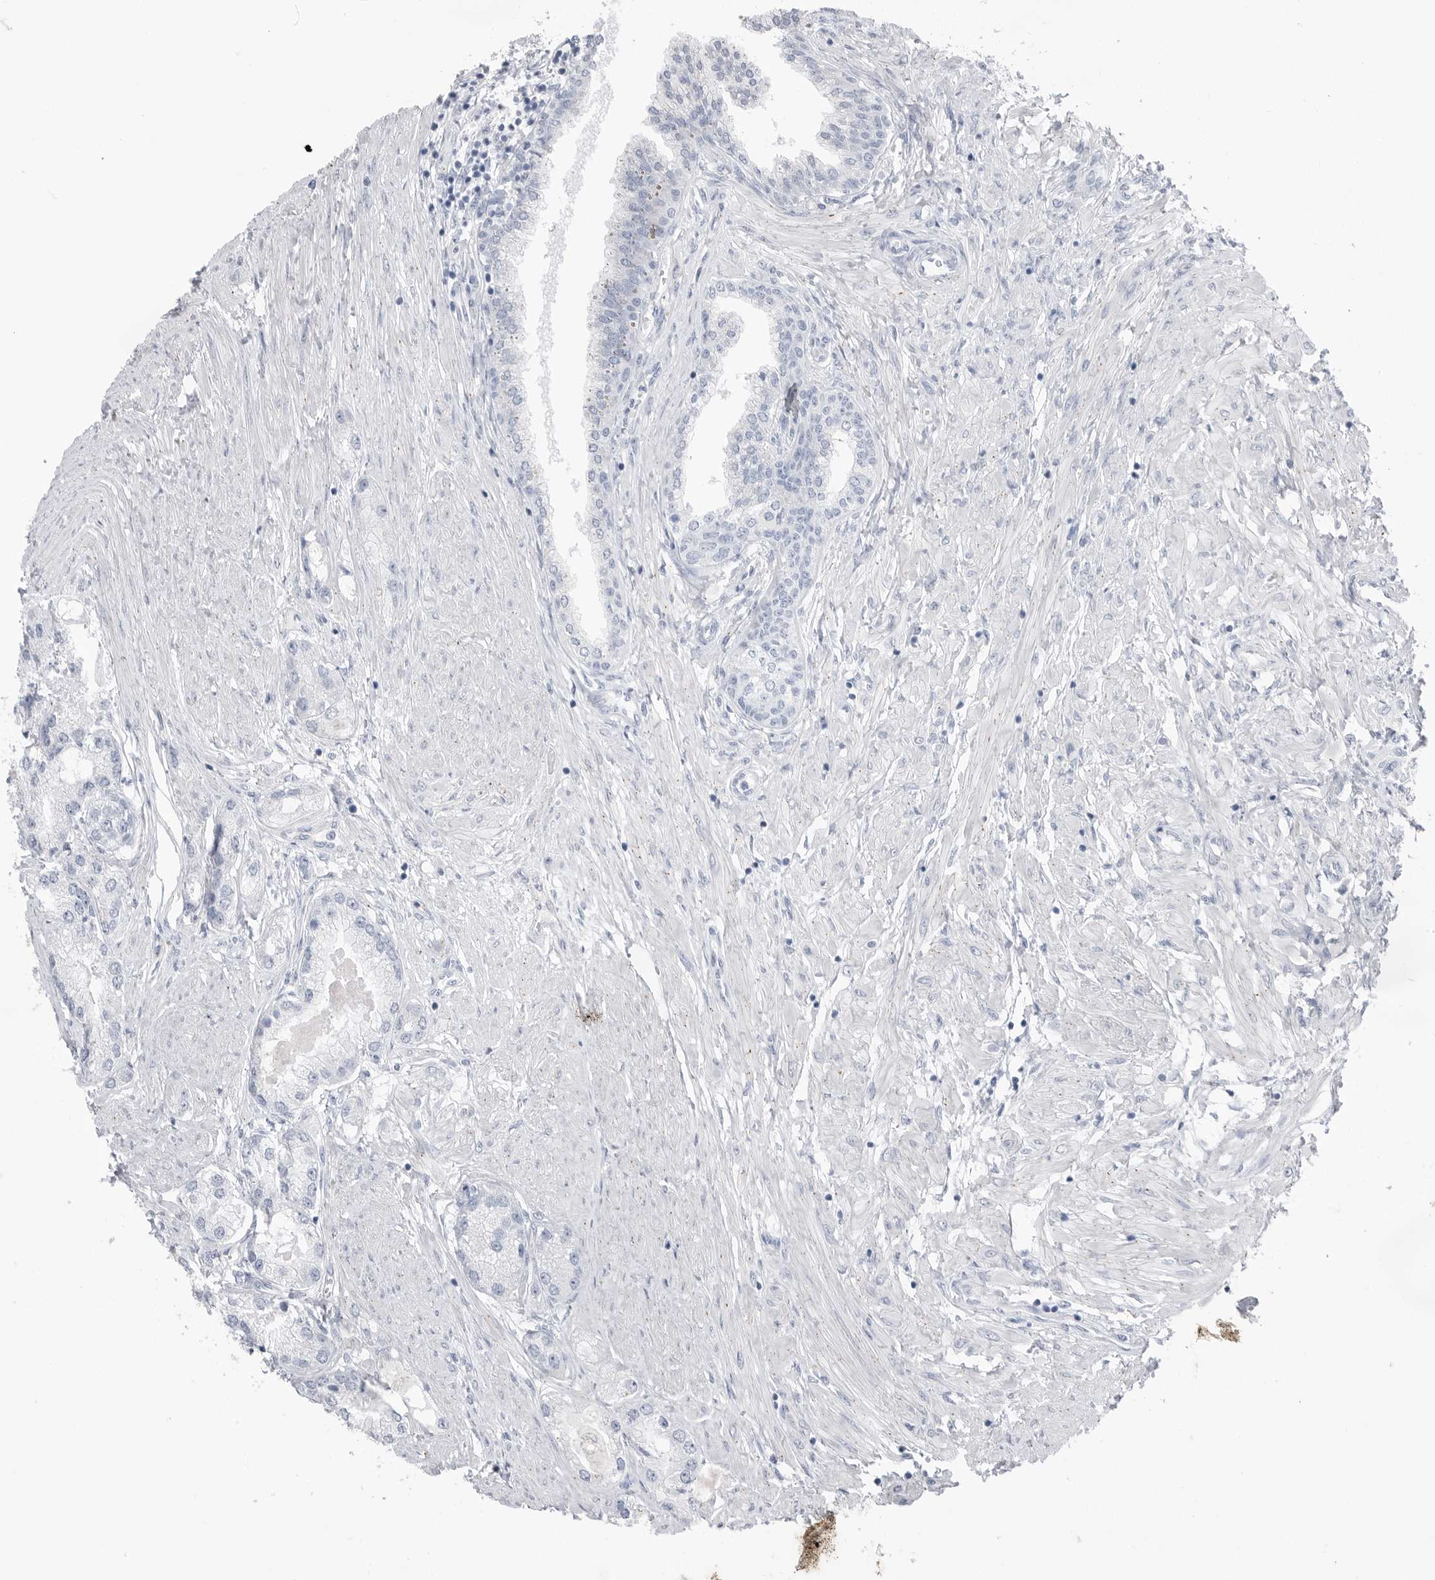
{"staining": {"intensity": "negative", "quantity": "none", "location": "none"}, "tissue": "prostate cancer", "cell_type": "Tumor cells", "image_type": "cancer", "snomed": [{"axis": "morphology", "description": "Adenocarcinoma, Low grade"}, {"axis": "topography", "description": "Prostate"}], "caption": "A high-resolution micrograph shows IHC staining of low-grade adenocarcinoma (prostate), which exhibits no significant expression in tumor cells.", "gene": "ABHD12", "patient": {"sex": "male", "age": 62}}